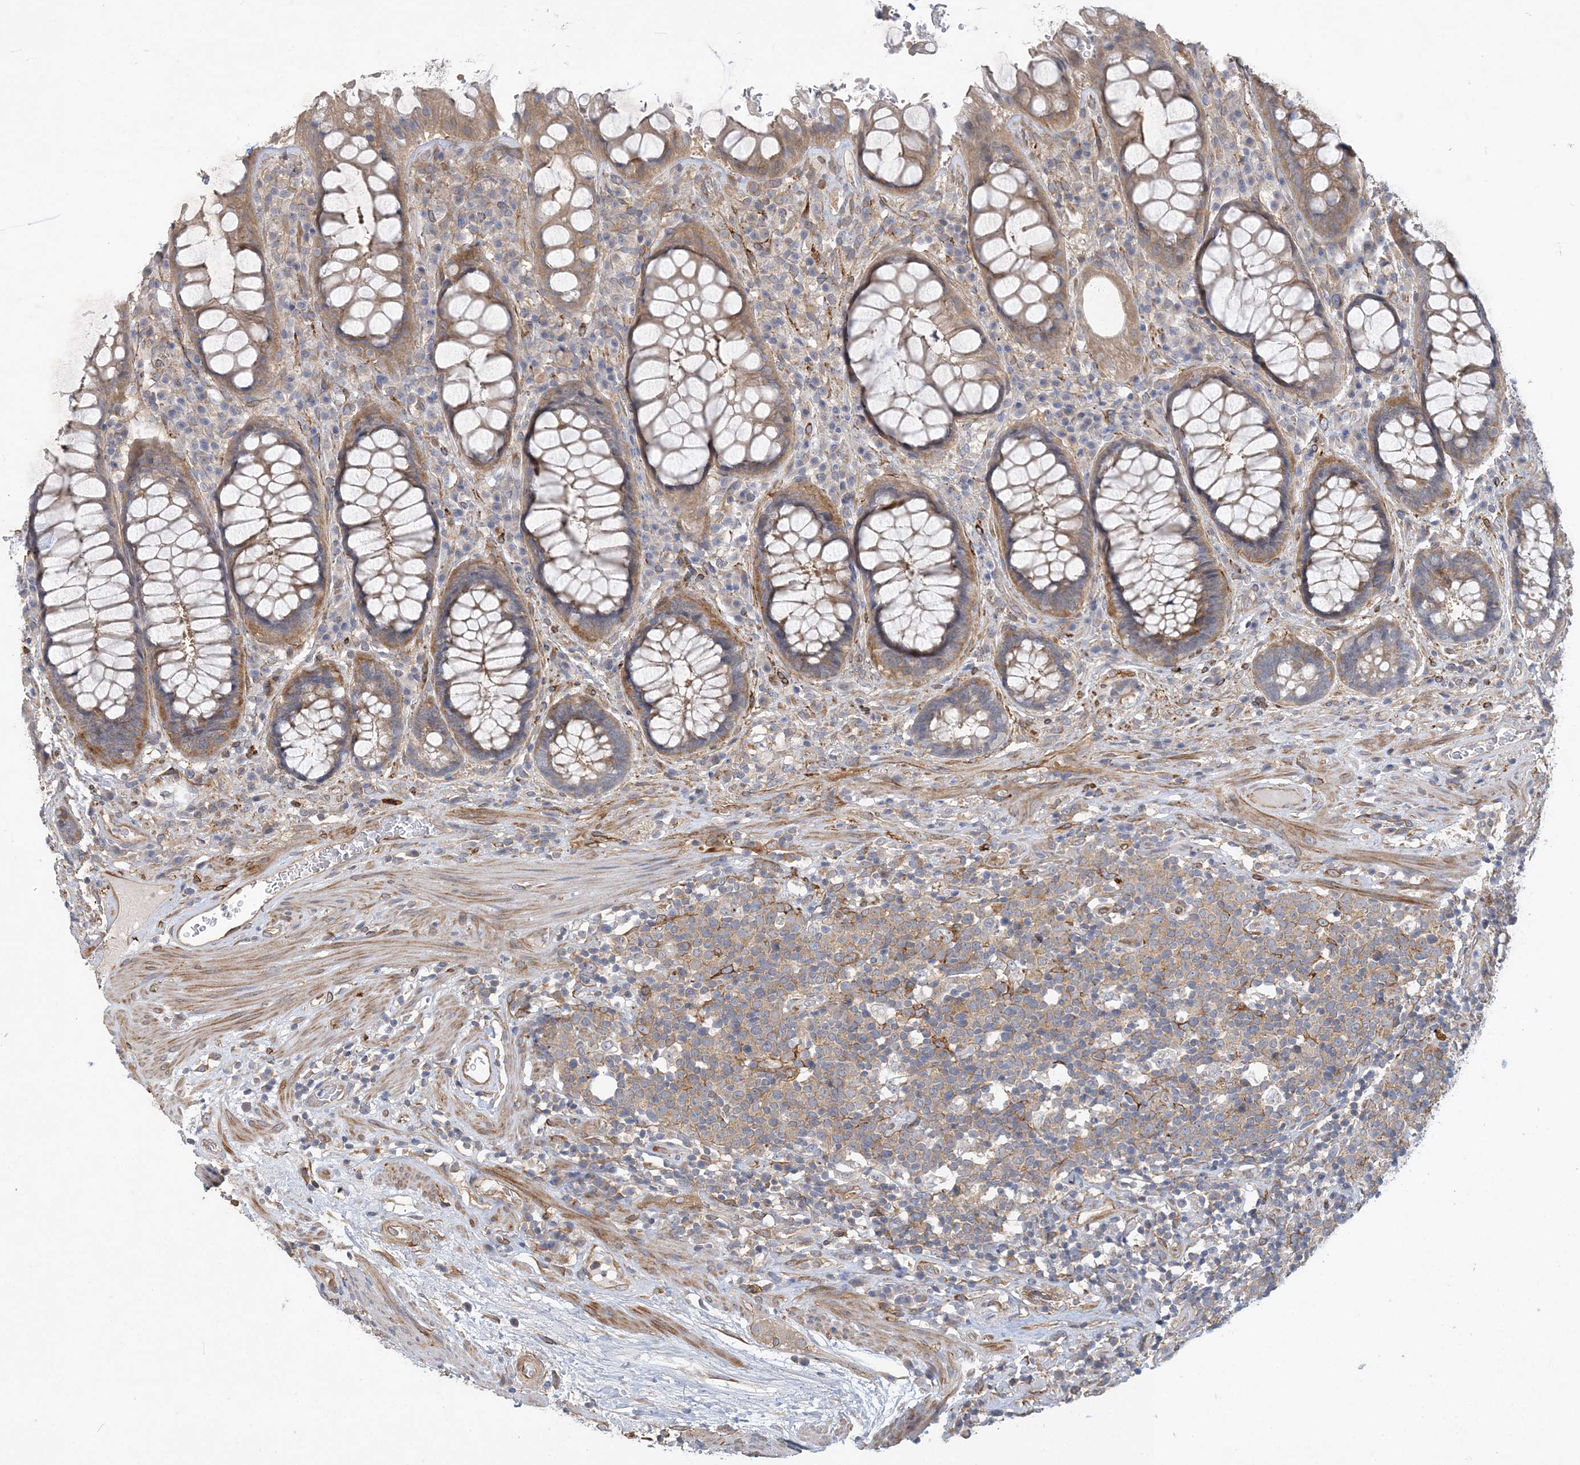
{"staining": {"intensity": "weak", "quantity": ">75%", "location": "cytoplasmic/membranous"}, "tissue": "rectum", "cell_type": "Glandular cells", "image_type": "normal", "snomed": [{"axis": "morphology", "description": "Normal tissue, NOS"}, {"axis": "topography", "description": "Rectum"}], "caption": "A high-resolution photomicrograph shows immunohistochemistry staining of unremarkable rectum, which reveals weak cytoplasmic/membranous expression in approximately >75% of glandular cells.", "gene": "MAP4K5", "patient": {"sex": "male", "age": 64}}